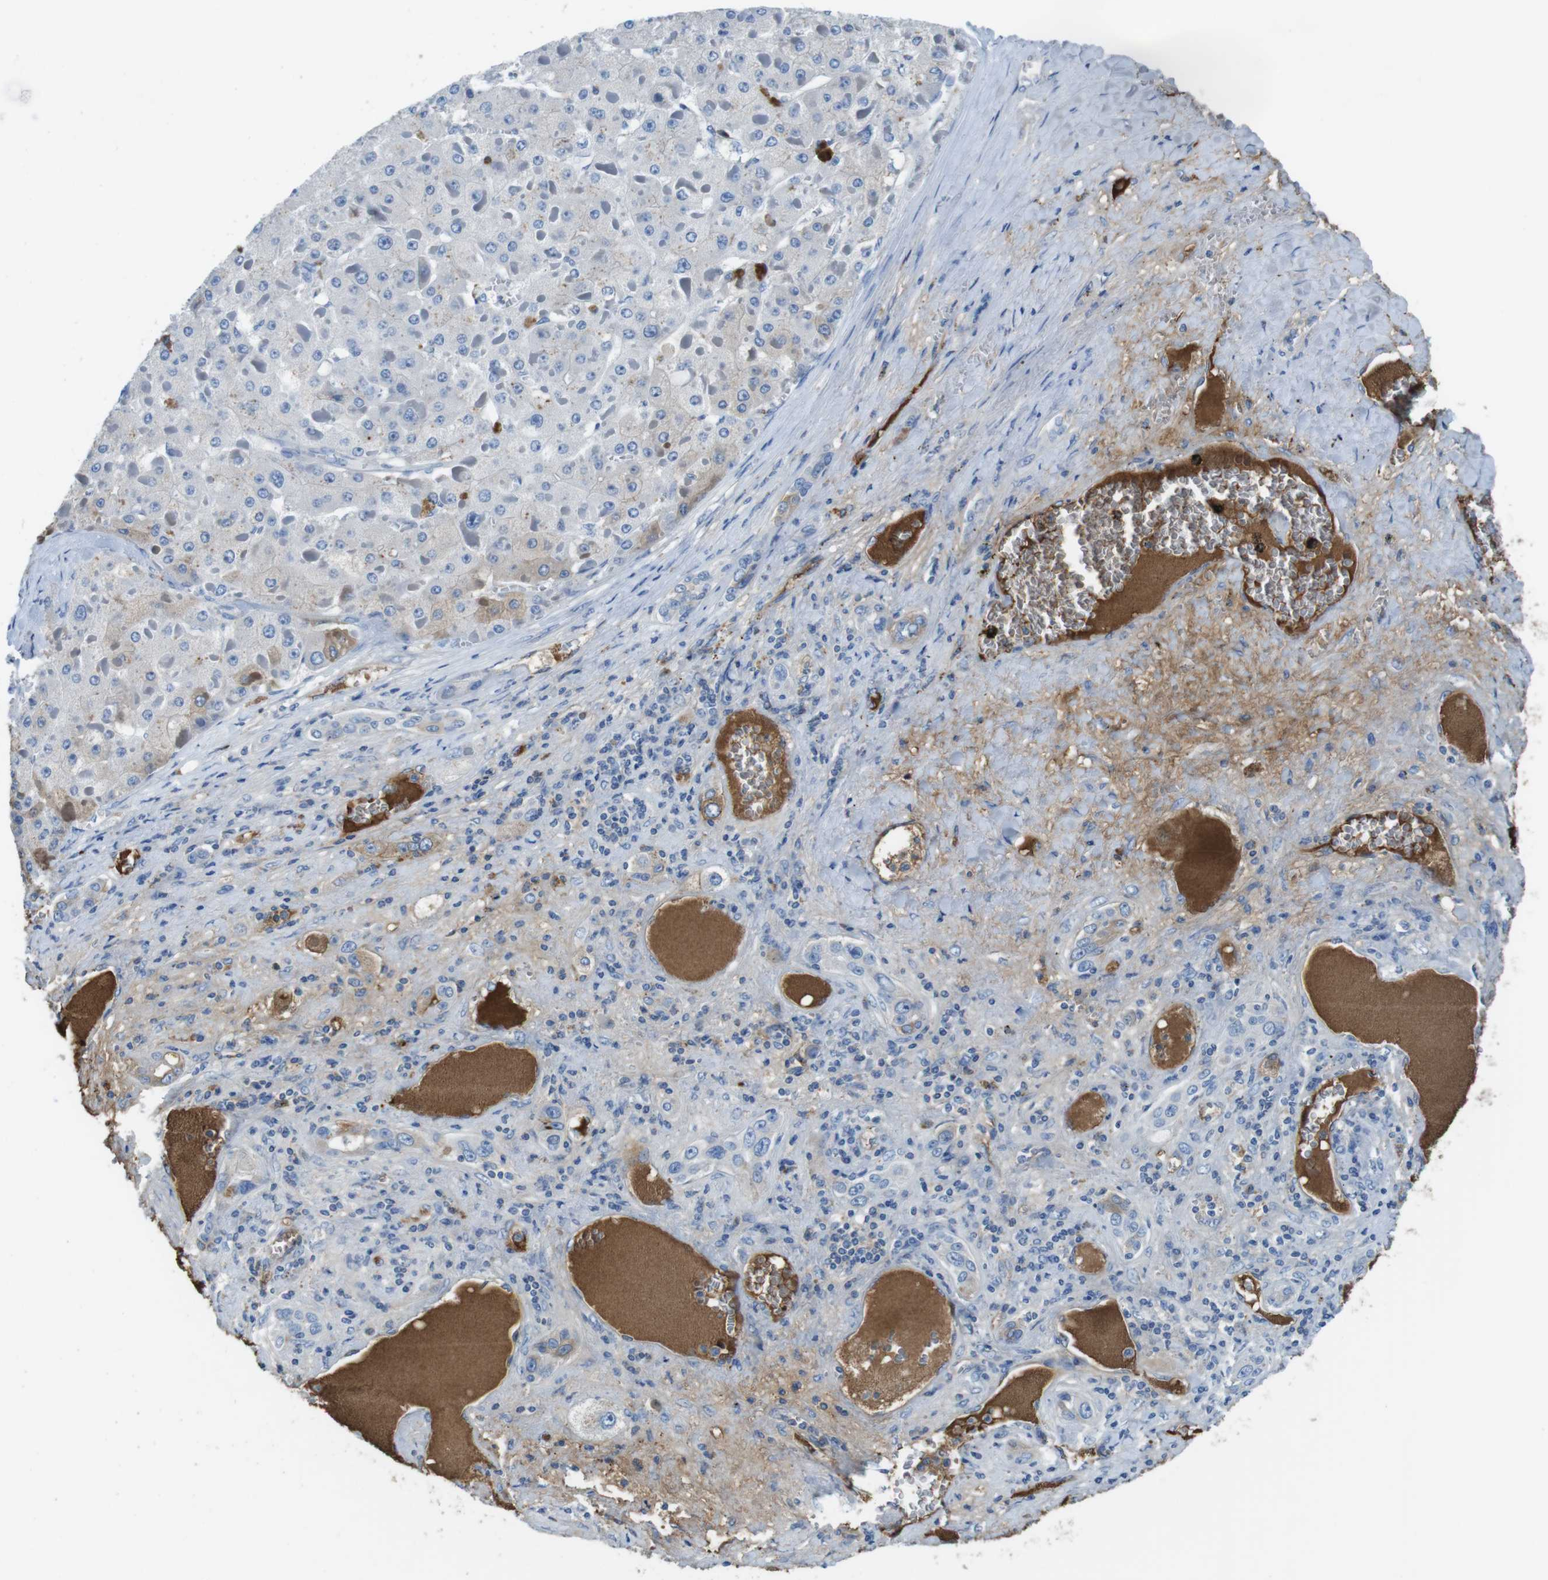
{"staining": {"intensity": "negative", "quantity": "none", "location": "none"}, "tissue": "liver cancer", "cell_type": "Tumor cells", "image_type": "cancer", "snomed": [{"axis": "morphology", "description": "Carcinoma, Hepatocellular, NOS"}, {"axis": "topography", "description": "Liver"}], "caption": "Tumor cells show no significant protein expression in liver cancer (hepatocellular carcinoma).", "gene": "TMPRSS15", "patient": {"sex": "female", "age": 73}}